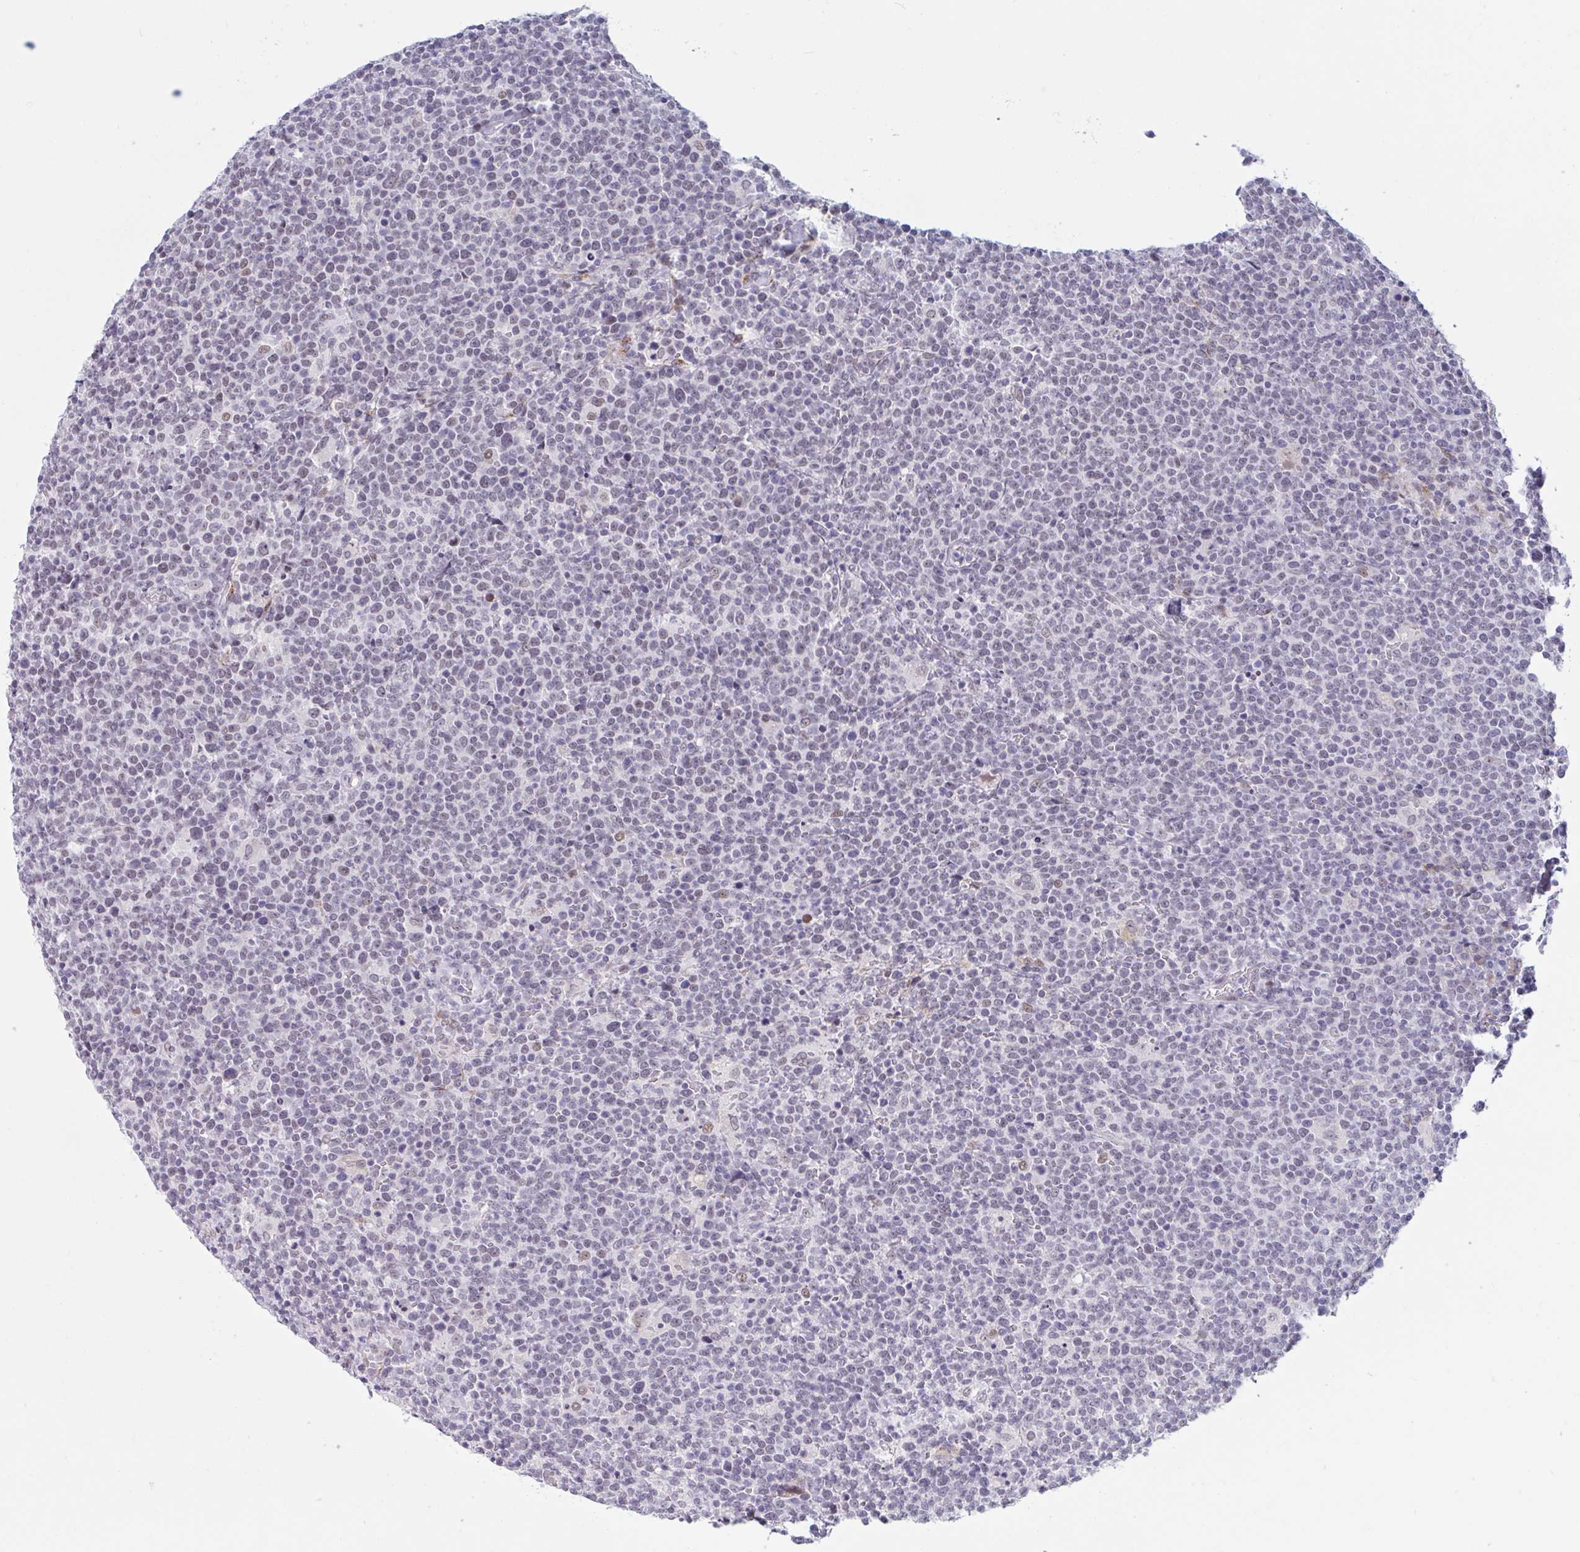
{"staining": {"intensity": "negative", "quantity": "none", "location": "none"}, "tissue": "lymphoma", "cell_type": "Tumor cells", "image_type": "cancer", "snomed": [{"axis": "morphology", "description": "Malignant lymphoma, non-Hodgkin's type, High grade"}, {"axis": "topography", "description": "Lymph node"}], "caption": "Tumor cells show no significant expression in malignant lymphoma, non-Hodgkin's type (high-grade).", "gene": "MSMB", "patient": {"sex": "male", "age": 61}}